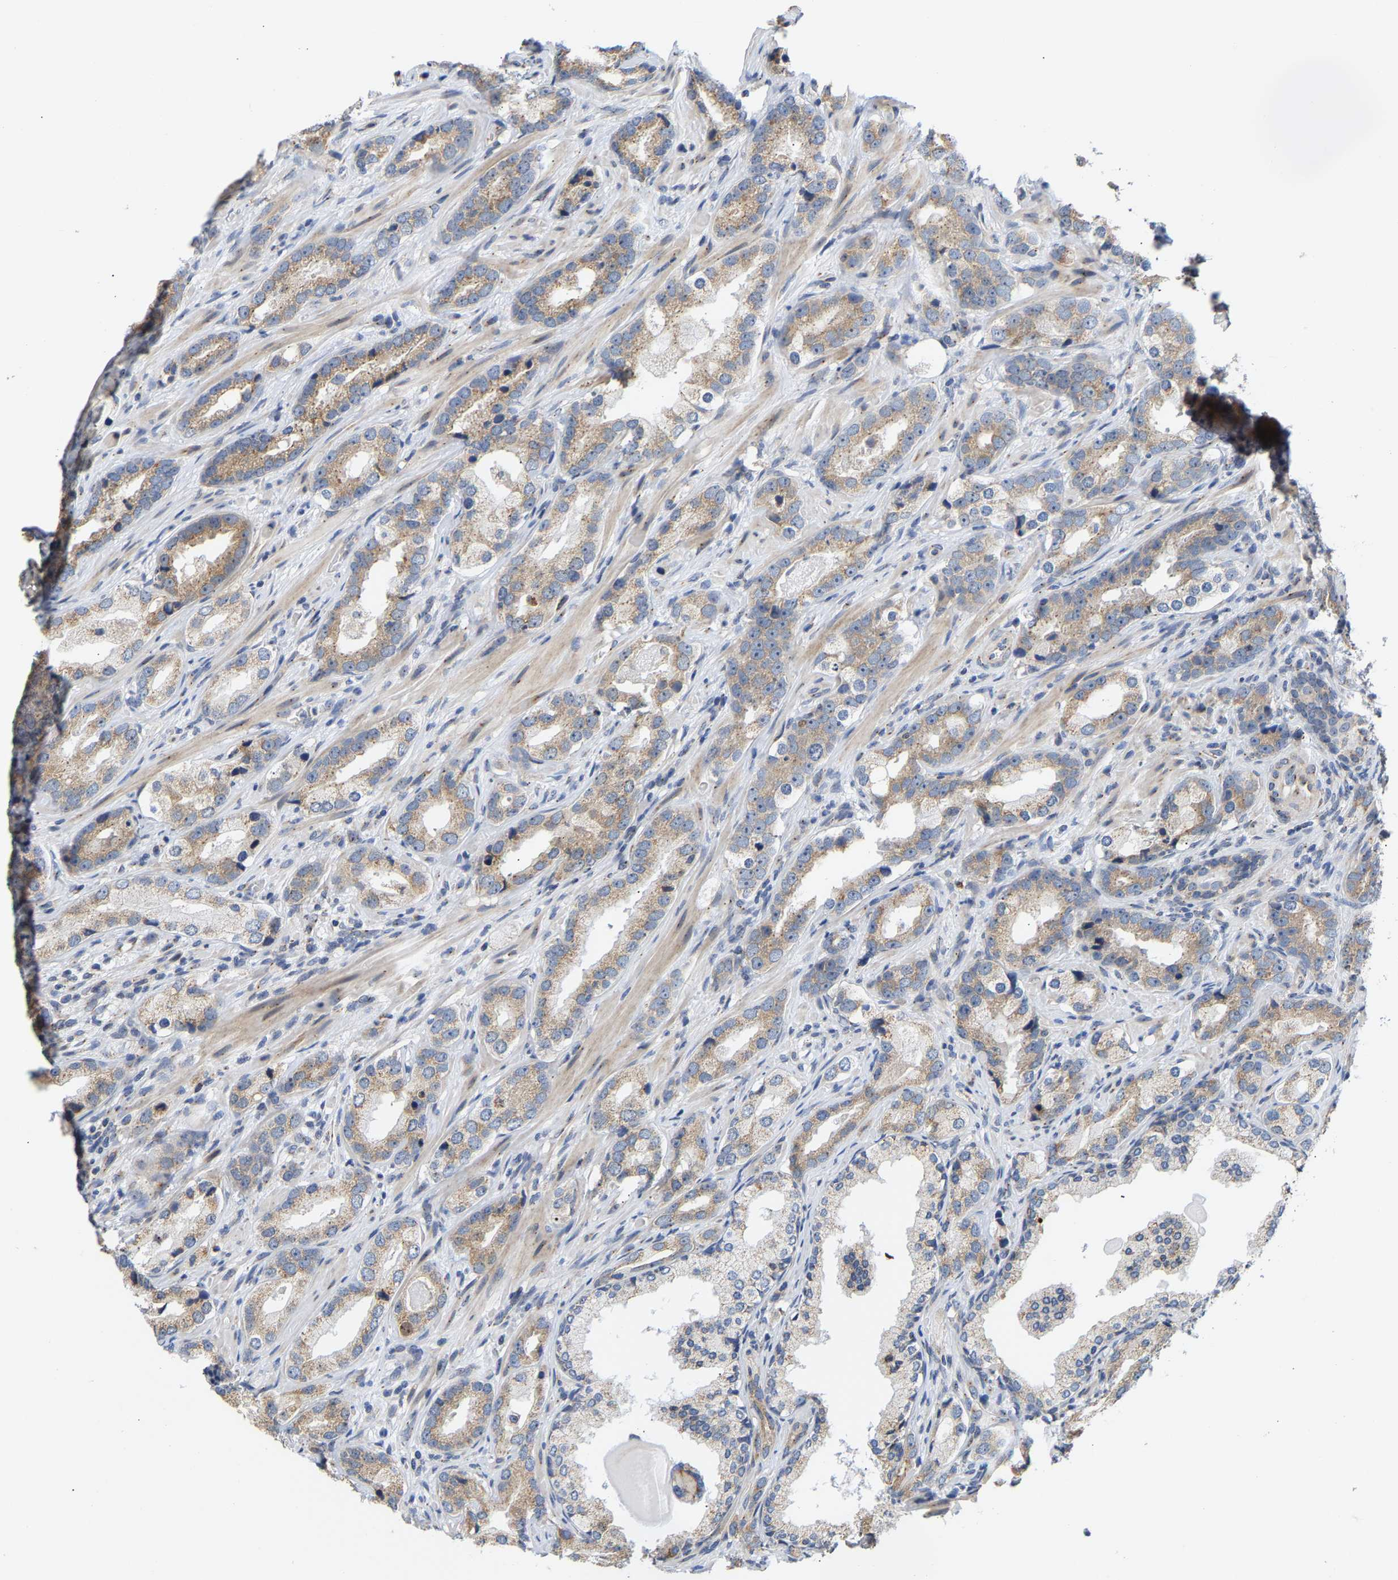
{"staining": {"intensity": "weak", "quantity": ">75%", "location": "cytoplasmic/membranous"}, "tissue": "prostate cancer", "cell_type": "Tumor cells", "image_type": "cancer", "snomed": [{"axis": "morphology", "description": "Adenocarcinoma, High grade"}, {"axis": "topography", "description": "Prostate"}], "caption": "Protein expression analysis of human prostate cancer (high-grade adenocarcinoma) reveals weak cytoplasmic/membranous expression in about >75% of tumor cells.", "gene": "PCNT", "patient": {"sex": "male", "age": 63}}